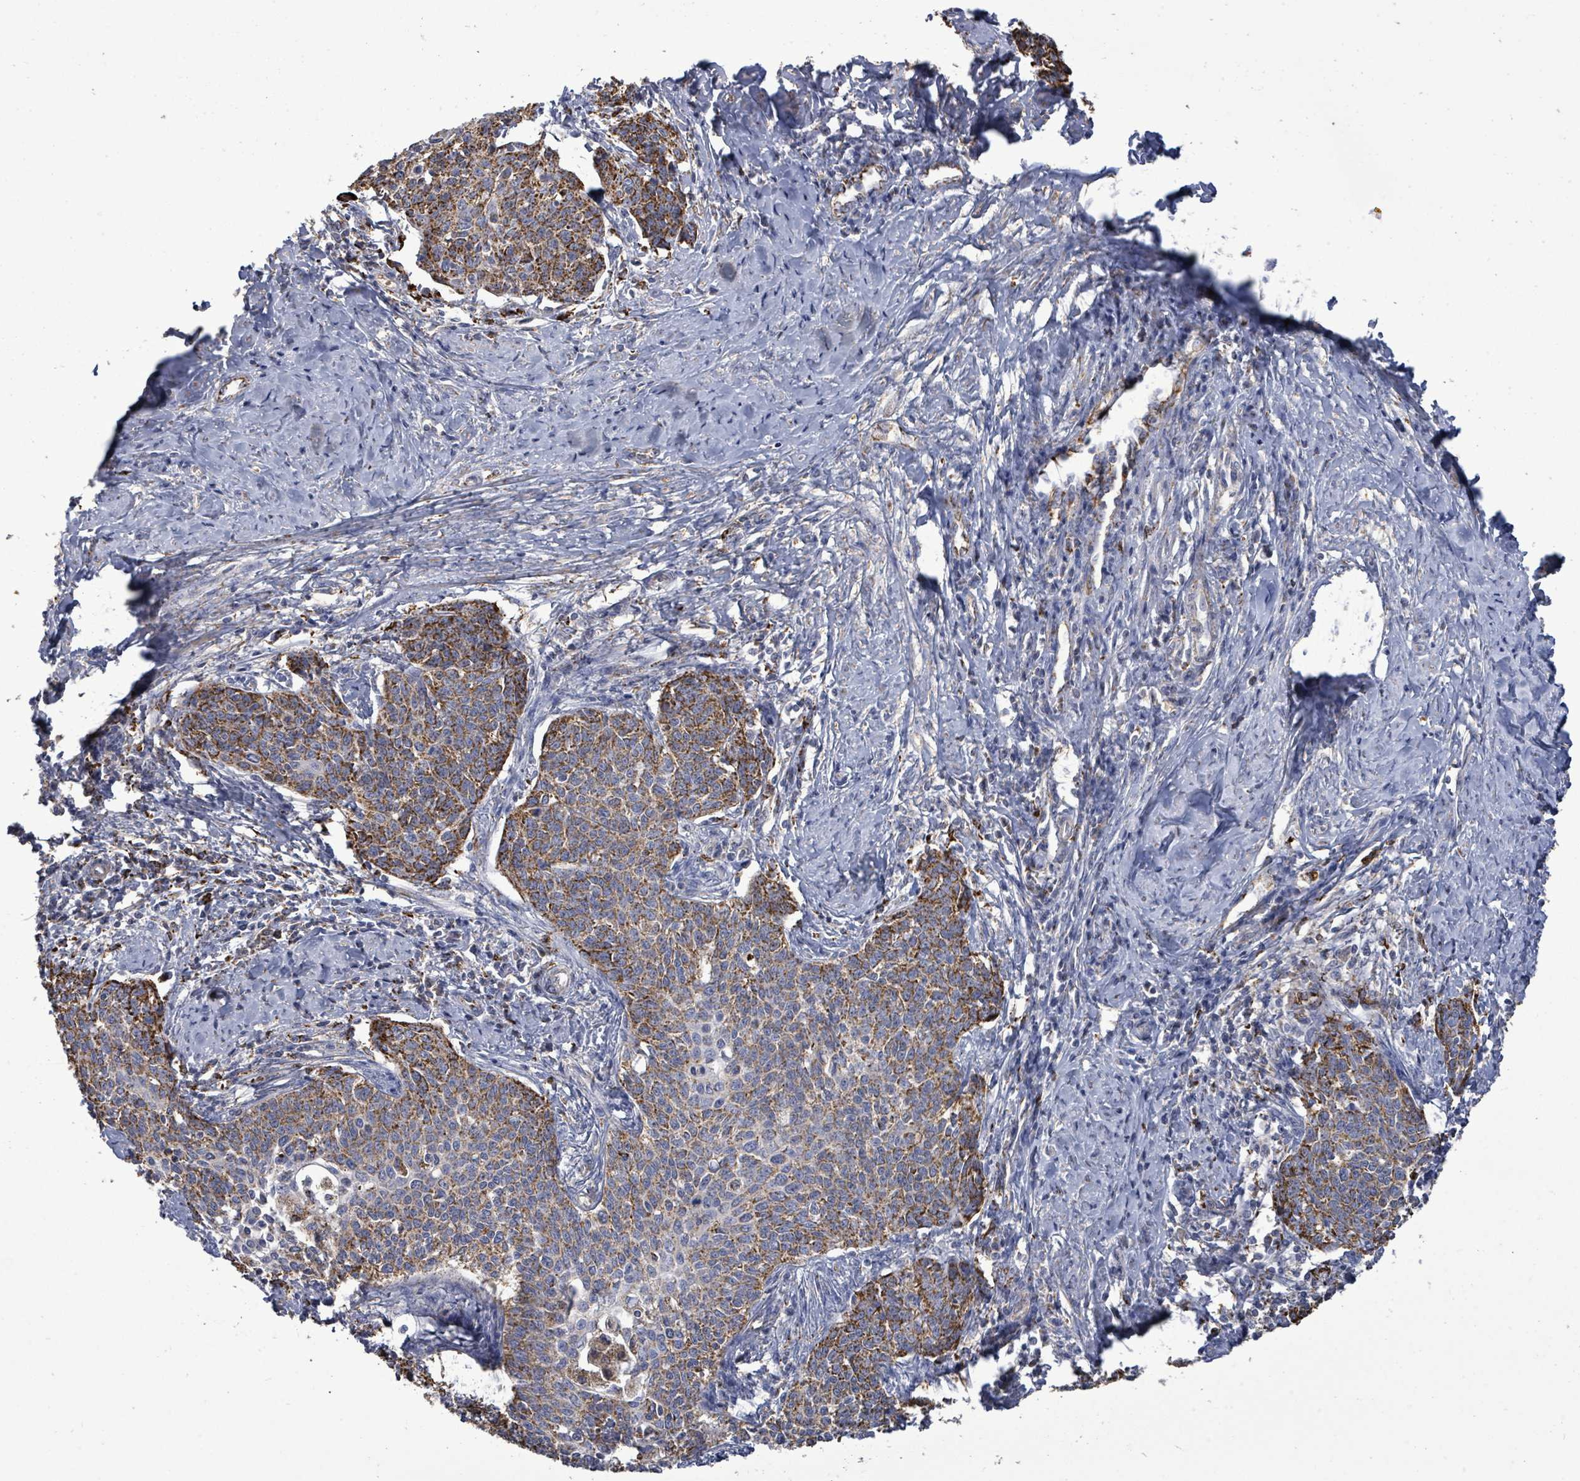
{"staining": {"intensity": "strong", "quantity": "25%-75%", "location": "cytoplasmic/membranous"}, "tissue": "cervical cancer", "cell_type": "Tumor cells", "image_type": "cancer", "snomed": [{"axis": "morphology", "description": "Squamous cell carcinoma, NOS"}, {"axis": "topography", "description": "Cervix"}], "caption": "Protein analysis of squamous cell carcinoma (cervical) tissue shows strong cytoplasmic/membranous staining in approximately 25%-75% of tumor cells.", "gene": "MTMR12", "patient": {"sex": "female", "age": 39}}